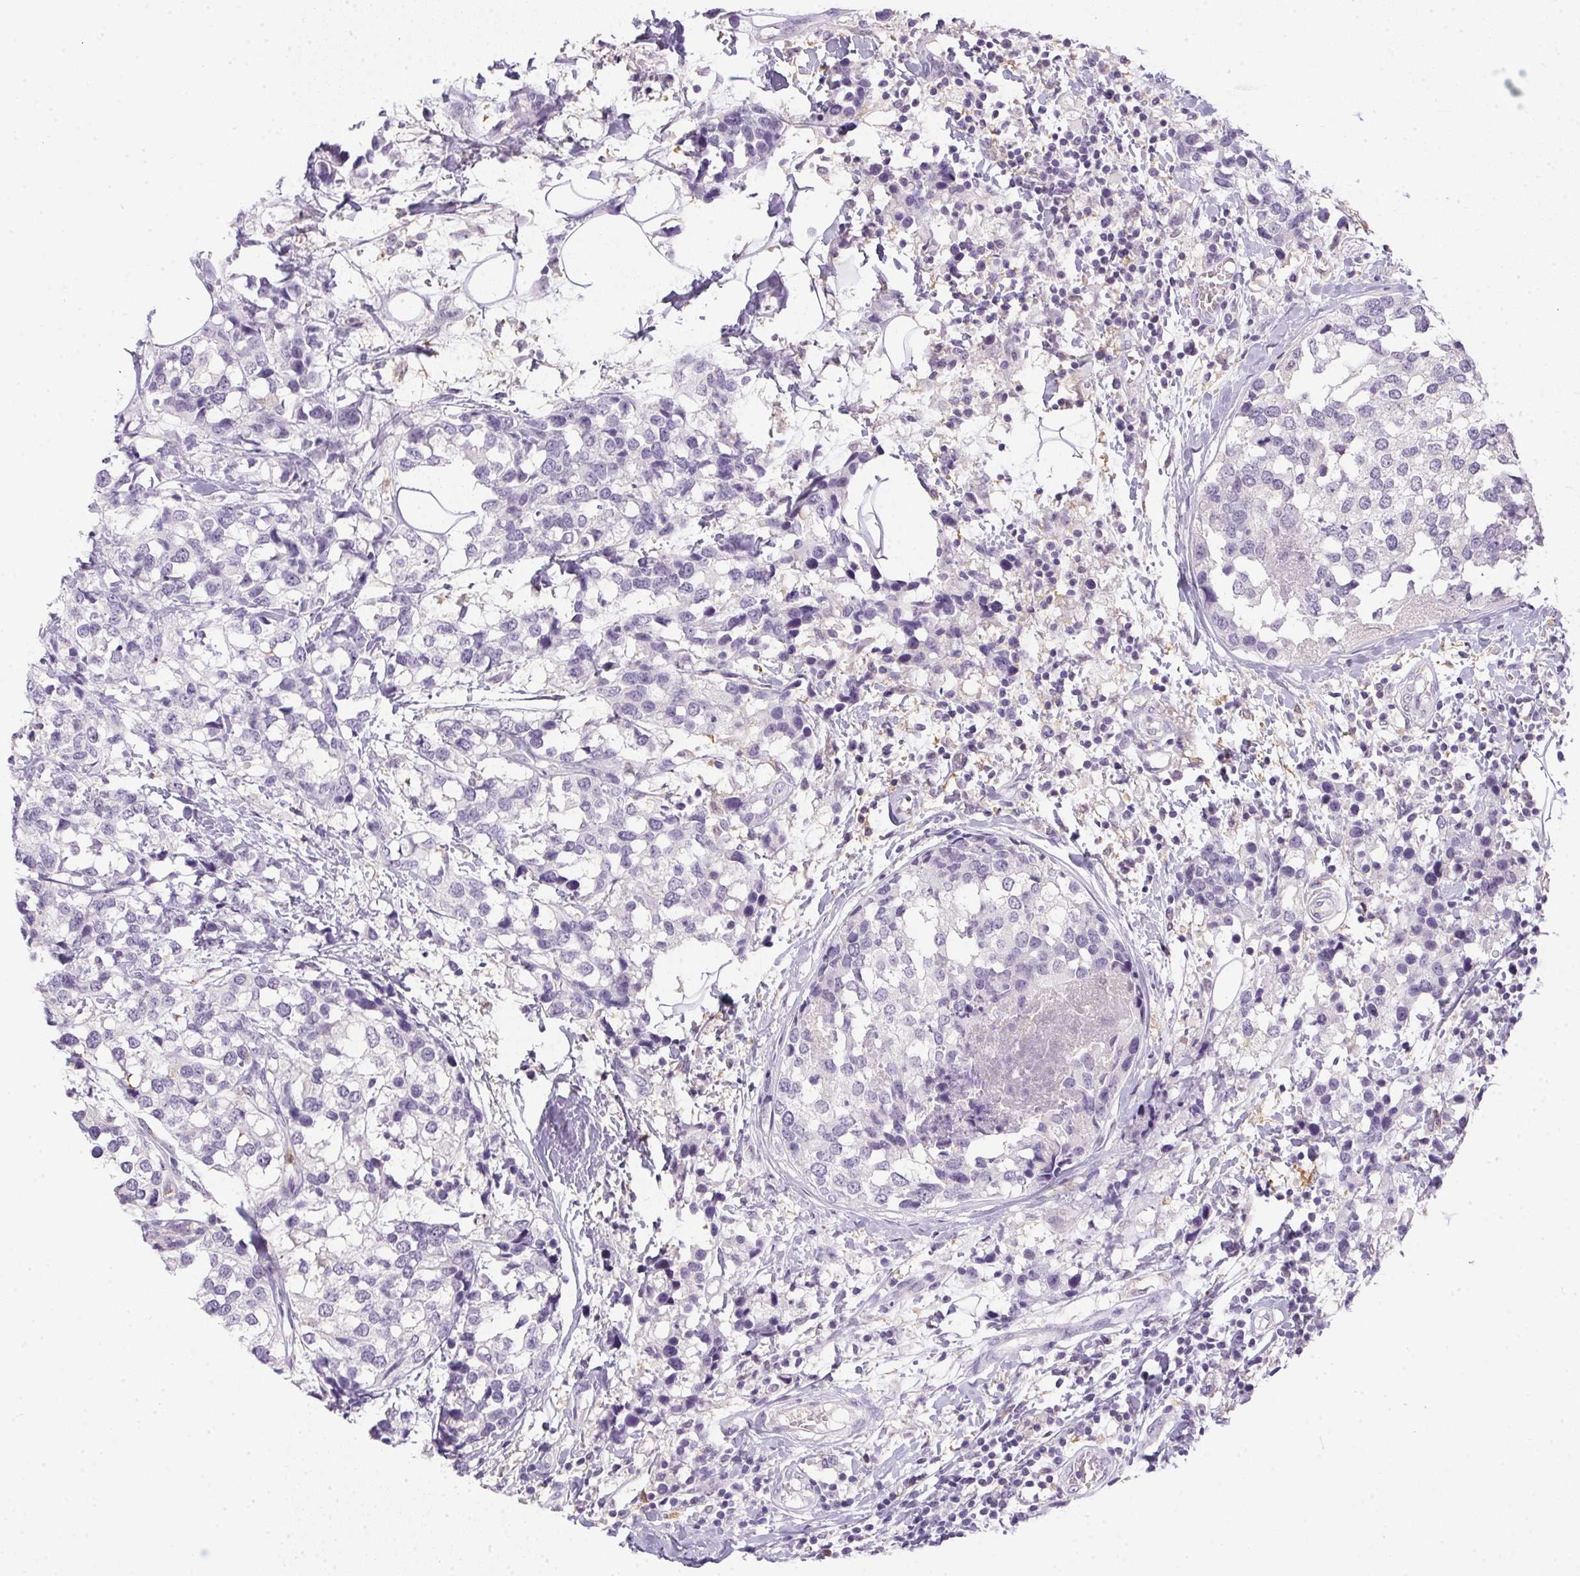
{"staining": {"intensity": "negative", "quantity": "none", "location": "none"}, "tissue": "breast cancer", "cell_type": "Tumor cells", "image_type": "cancer", "snomed": [{"axis": "morphology", "description": "Lobular carcinoma"}, {"axis": "topography", "description": "Breast"}], "caption": "Immunohistochemistry (IHC) micrograph of human breast lobular carcinoma stained for a protein (brown), which reveals no expression in tumor cells.", "gene": "DNAJC5G", "patient": {"sex": "female", "age": 59}}